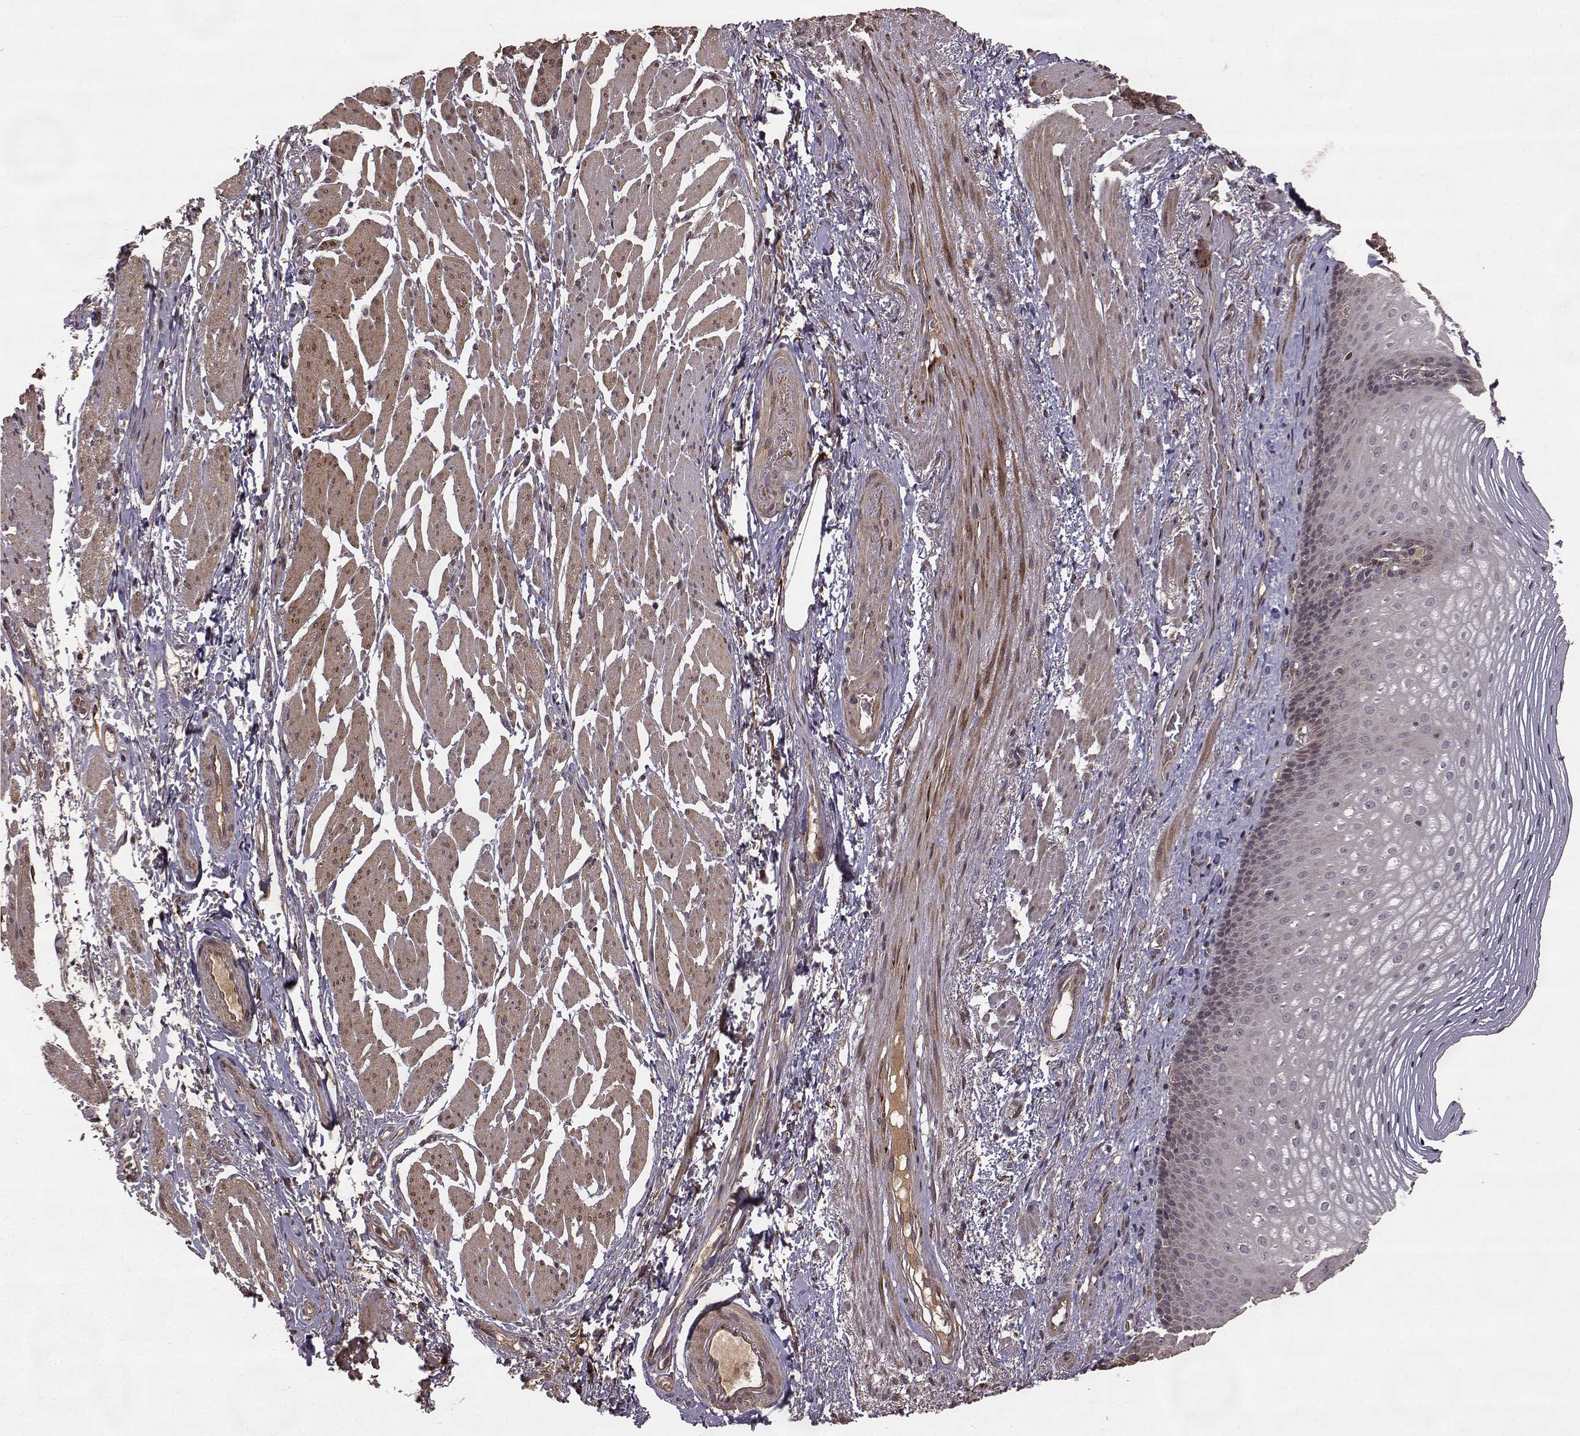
{"staining": {"intensity": "weak", "quantity": "<25%", "location": "cytoplasmic/membranous"}, "tissue": "esophagus", "cell_type": "Squamous epithelial cells", "image_type": "normal", "snomed": [{"axis": "morphology", "description": "Normal tissue, NOS"}, {"axis": "topography", "description": "Esophagus"}], "caption": "Immunohistochemistry (IHC) photomicrograph of normal human esophagus stained for a protein (brown), which shows no positivity in squamous epithelial cells.", "gene": "FSTL1", "patient": {"sex": "male", "age": 76}}